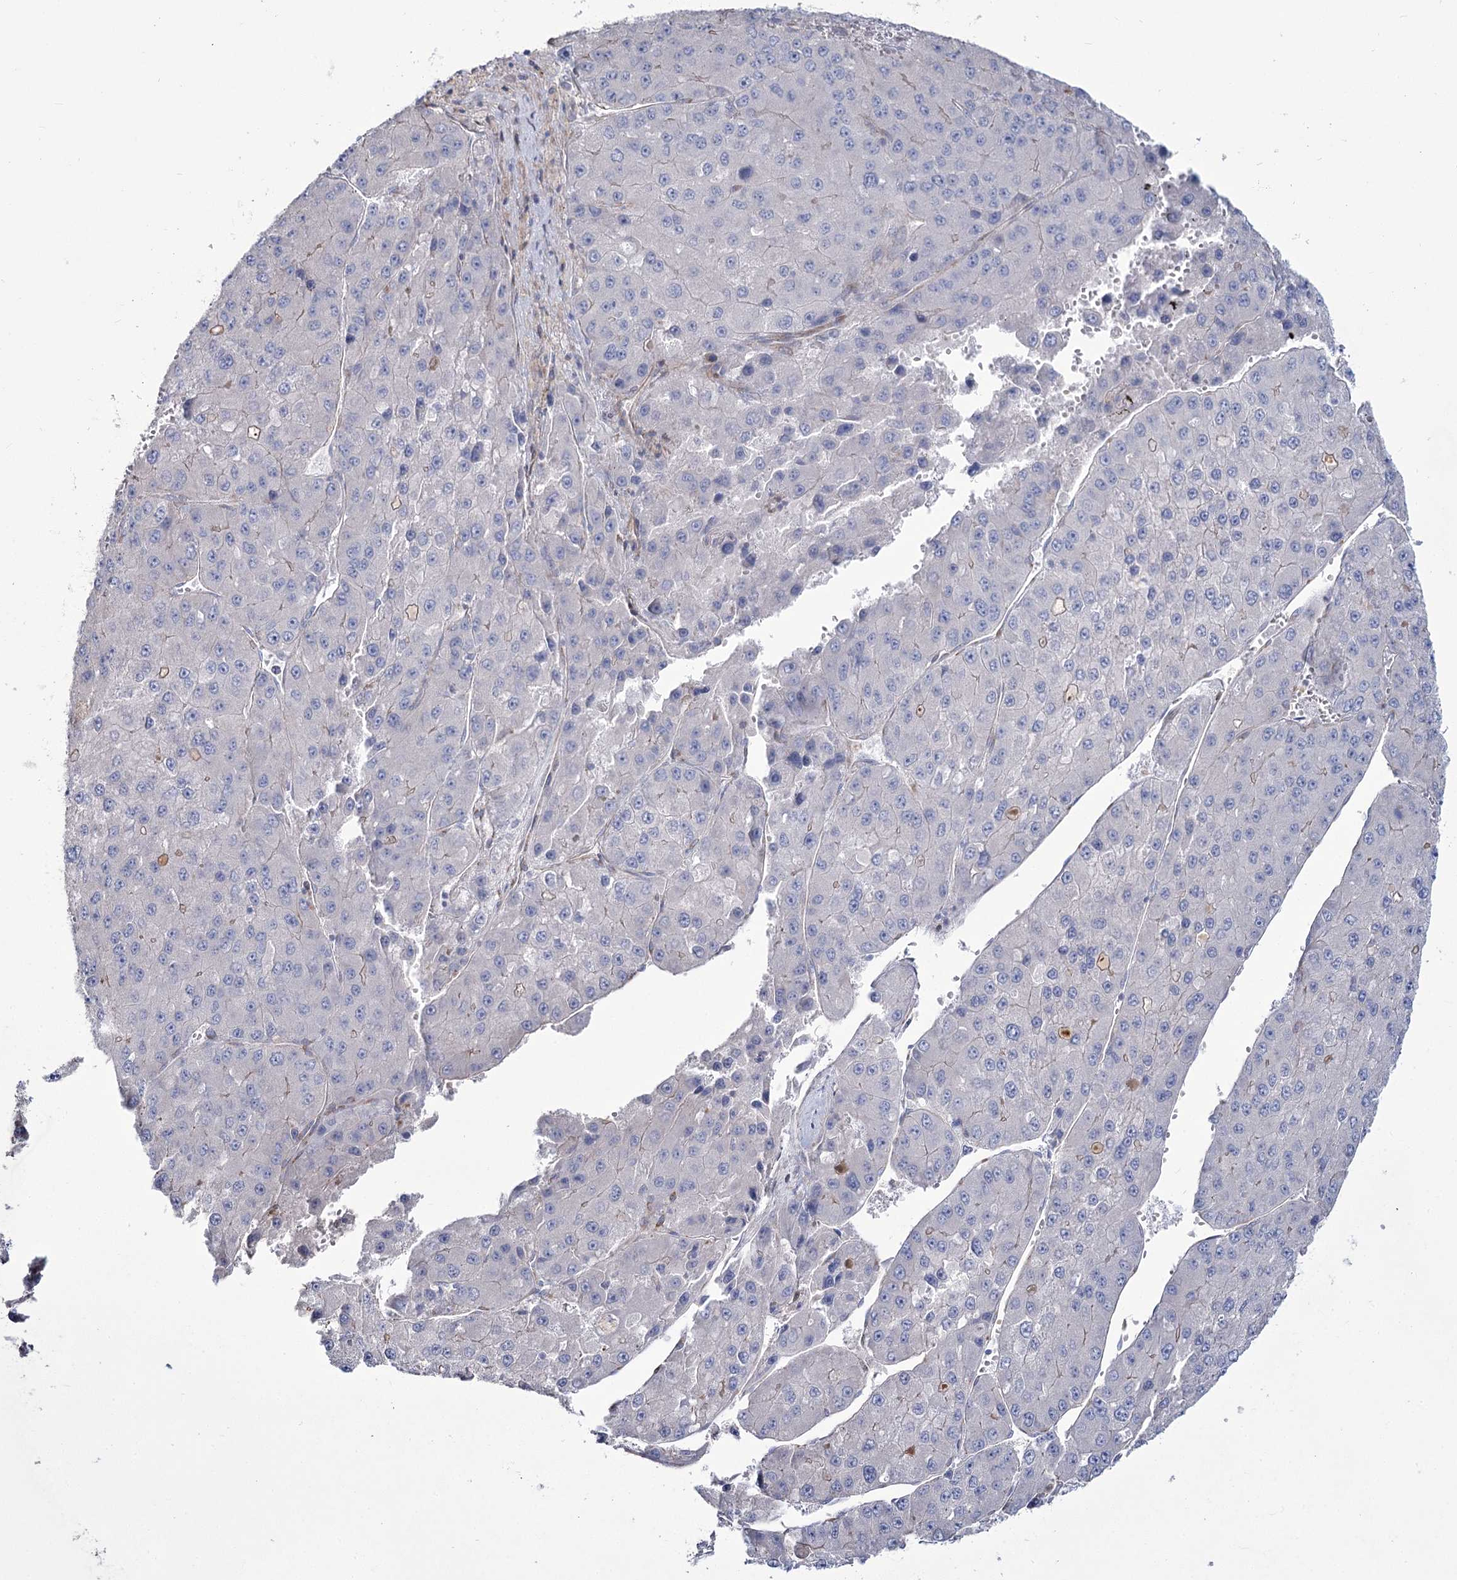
{"staining": {"intensity": "negative", "quantity": "none", "location": "none"}, "tissue": "liver cancer", "cell_type": "Tumor cells", "image_type": "cancer", "snomed": [{"axis": "morphology", "description": "Carcinoma, Hepatocellular, NOS"}, {"axis": "topography", "description": "Liver"}], "caption": "Photomicrograph shows no protein staining in tumor cells of liver cancer (hepatocellular carcinoma) tissue.", "gene": "ME3", "patient": {"sex": "female", "age": 73}}